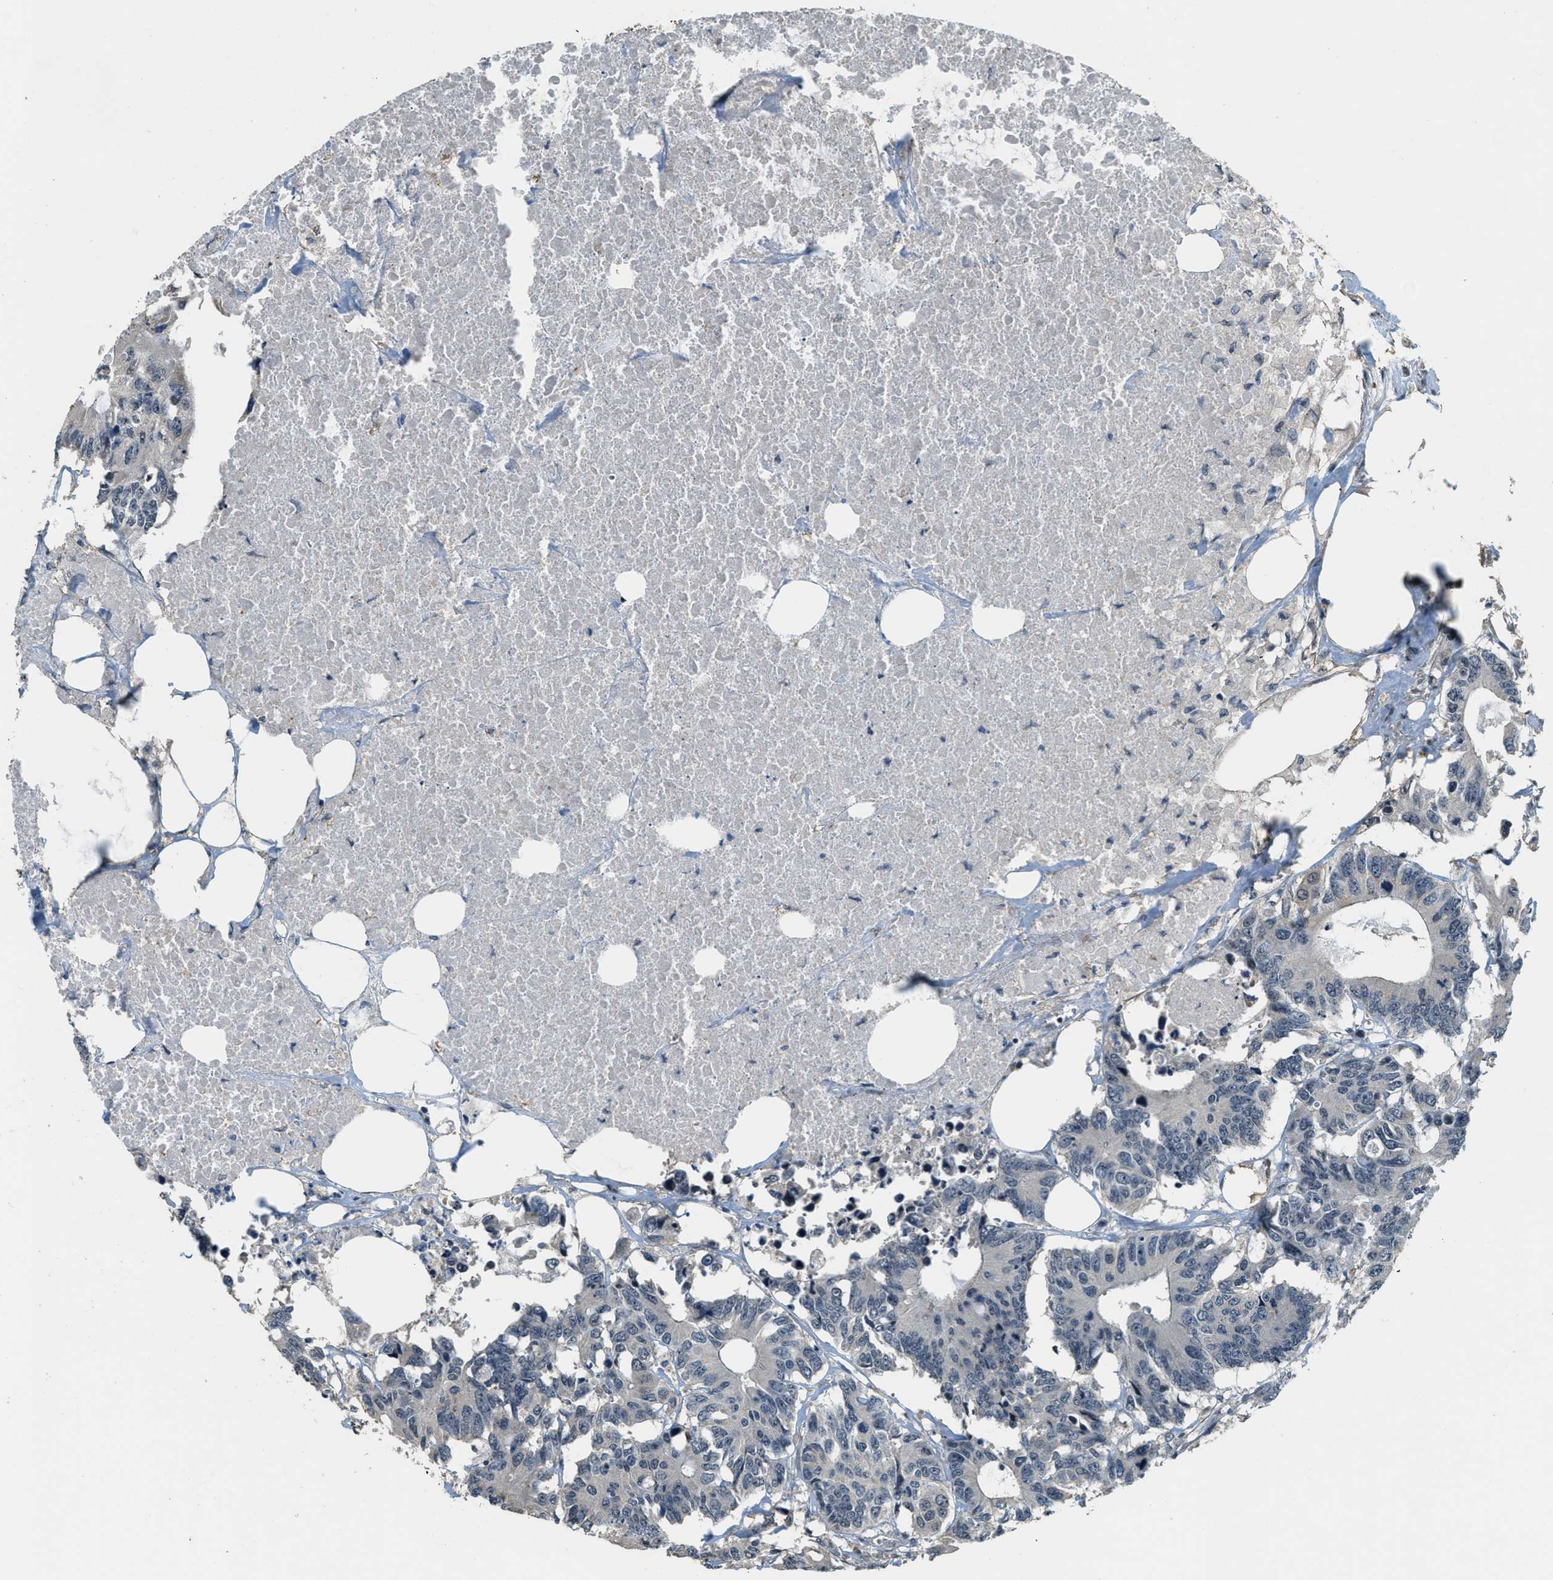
{"staining": {"intensity": "weak", "quantity": "<25%", "location": "cytoplasmic/membranous"}, "tissue": "colorectal cancer", "cell_type": "Tumor cells", "image_type": "cancer", "snomed": [{"axis": "morphology", "description": "Adenocarcinoma, NOS"}, {"axis": "topography", "description": "Colon"}], "caption": "An IHC histopathology image of colorectal cancer (adenocarcinoma) is shown. There is no staining in tumor cells of colorectal cancer (adenocarcinoma). Nuclei are stained in blue.", "gene": "MED21", "patient": {"sex": "male", "age": 71}}